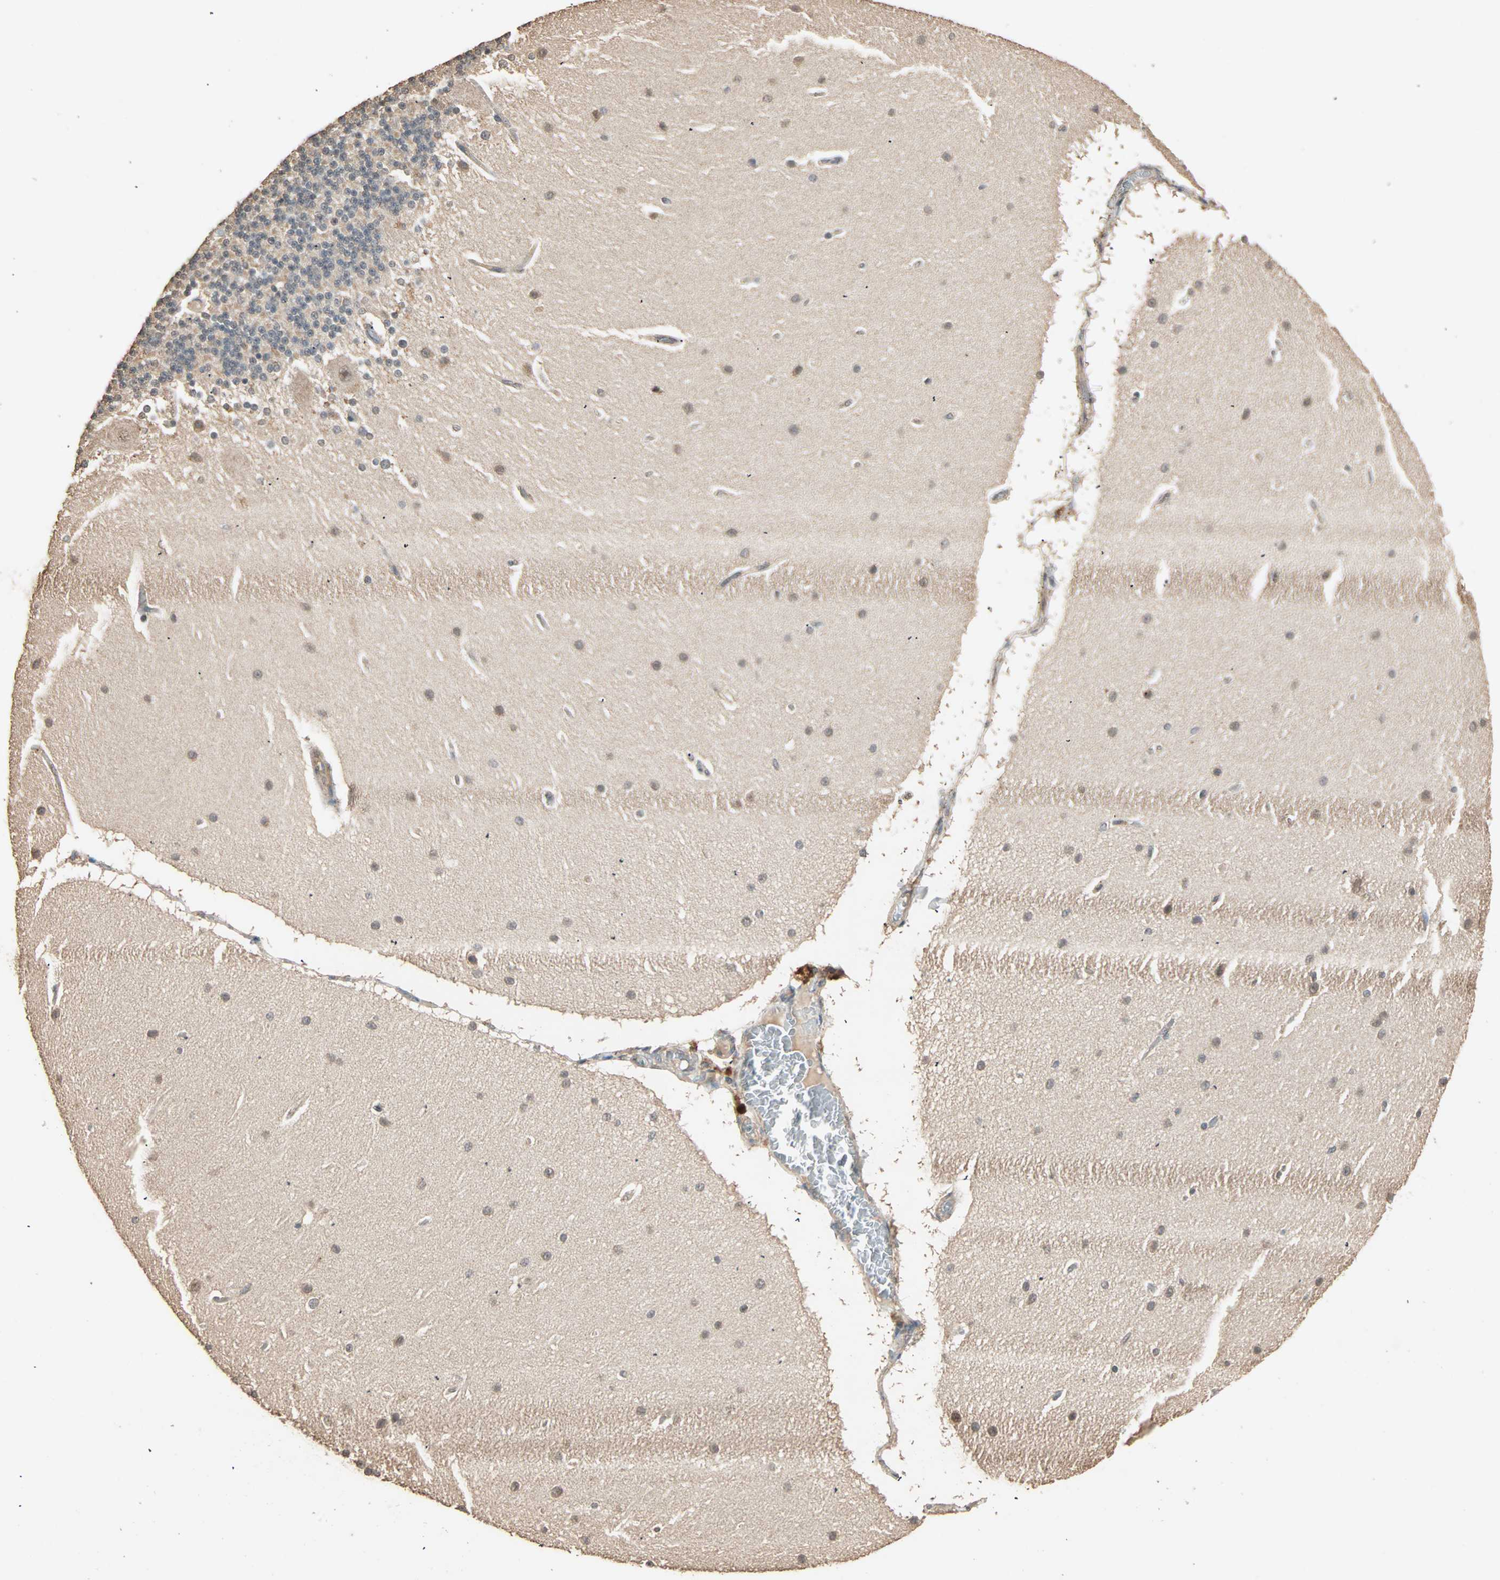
{"staining": {"intensity": "moderate", "quantity": "25%-75%", "location": "cytoplasmic/membranous,nuclear"}, "tissue": "cerebellum", "cell_type": "Cells in granular layer", "image_type": "normal", "snomed": [{"axis": "morphology", "description": "Normal tissue, NOS"}, {"axis": "topography", "description": "Cerebellum"}], "caption": "Protein staining of unremarkable cerebellum shows moderate cytoplasmic/membranous,nuclear staining in approximately 25%-75% of cells in granular layer.", "gene": "ZBTB33", "patient": {"sex": "female", "age": 54}}